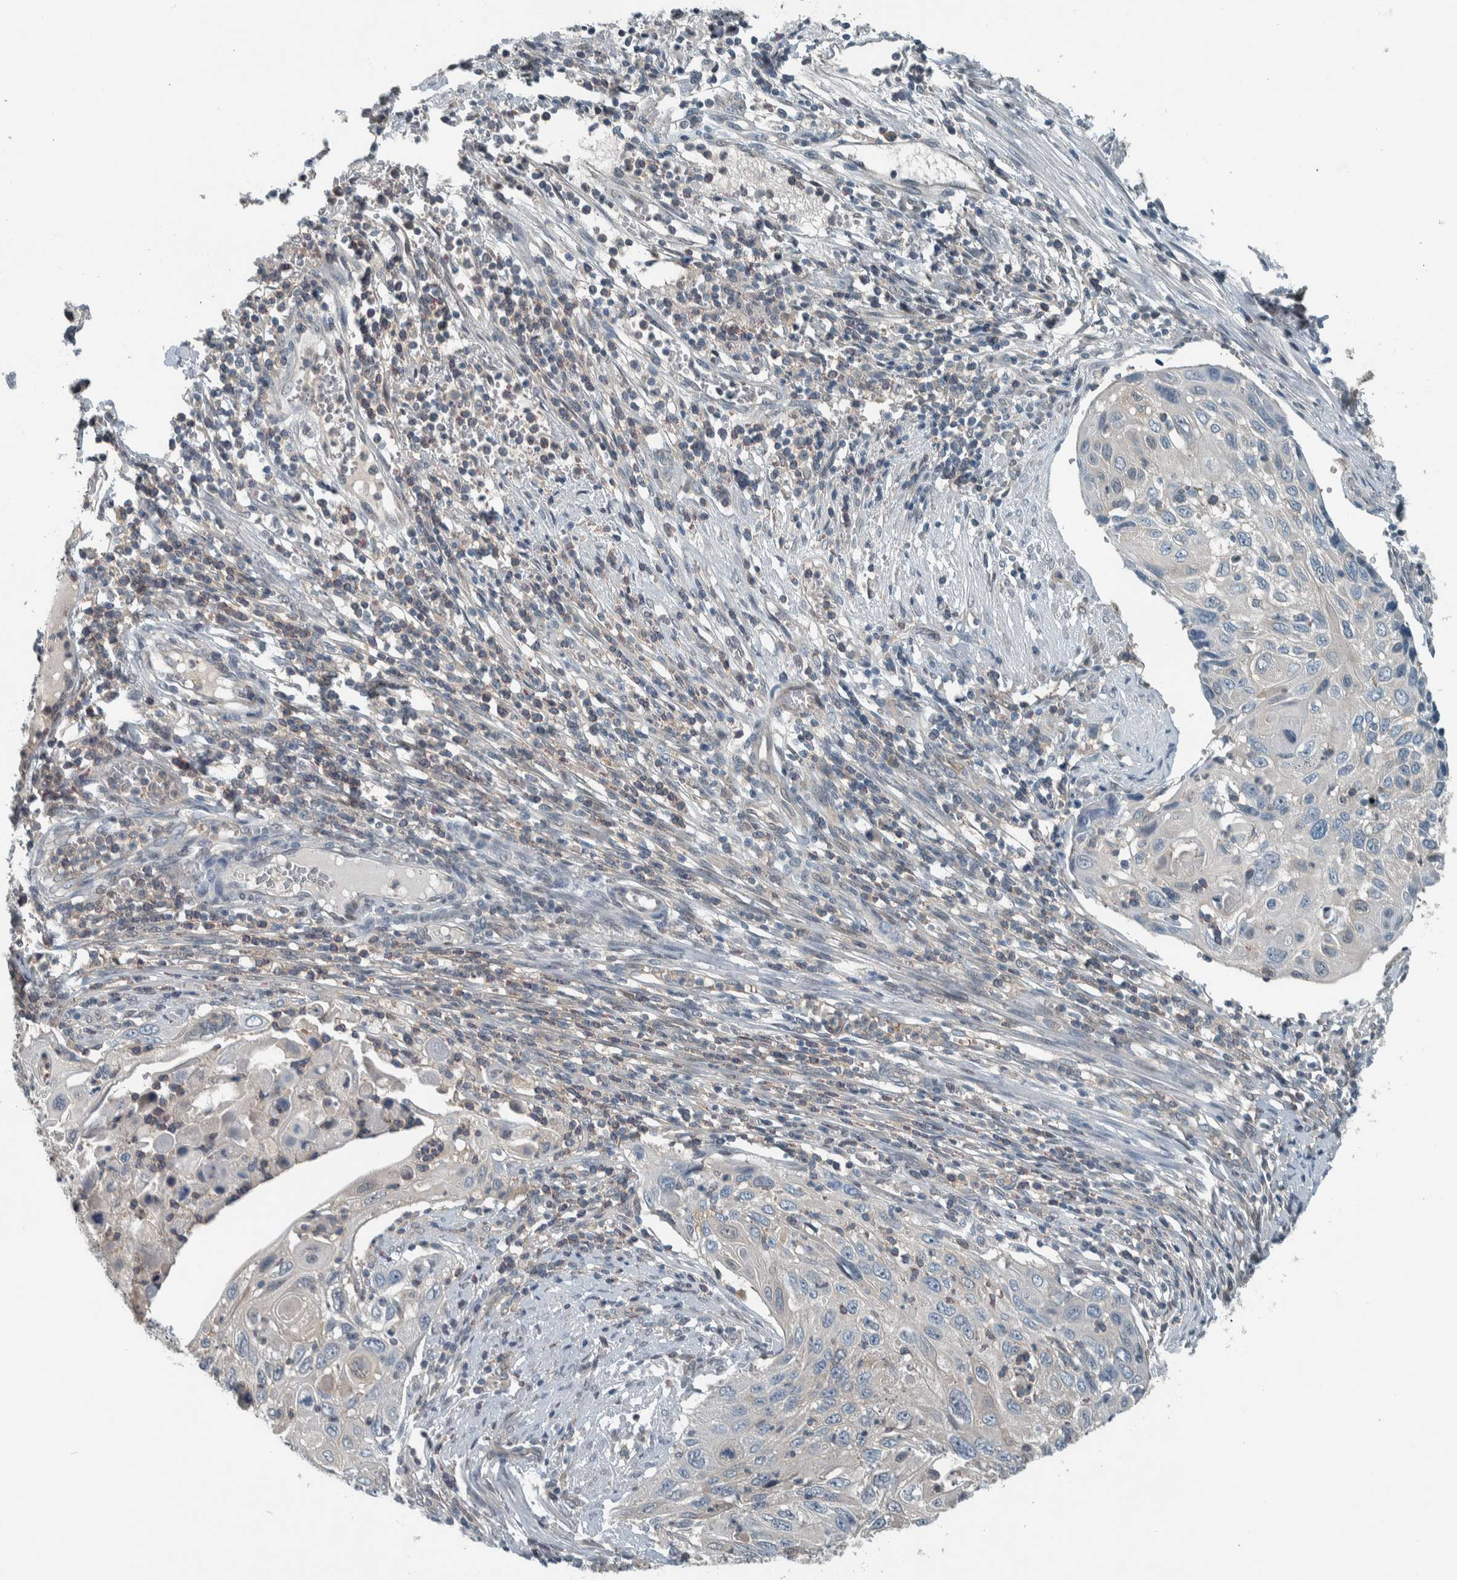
{"staining": {"intensity": "negative", "quantity": "none", "location": "none"}, "tissue": "cervical cancer", "cell_type": "Tumor cells", "image_type": "cancer", "snomed": [{"axis": "morphology", "description": "Squamous cell carcinoma, NOS"}, {"axis": "topography", "description": "Cervix"}], "caption": "This is an immunohistochemistry (IHC) histopathology image of human cervical cancer. There is no positivity in tumor cells.", "gene": "ALAD", "patient": {"sex": "female", "age": 70}}